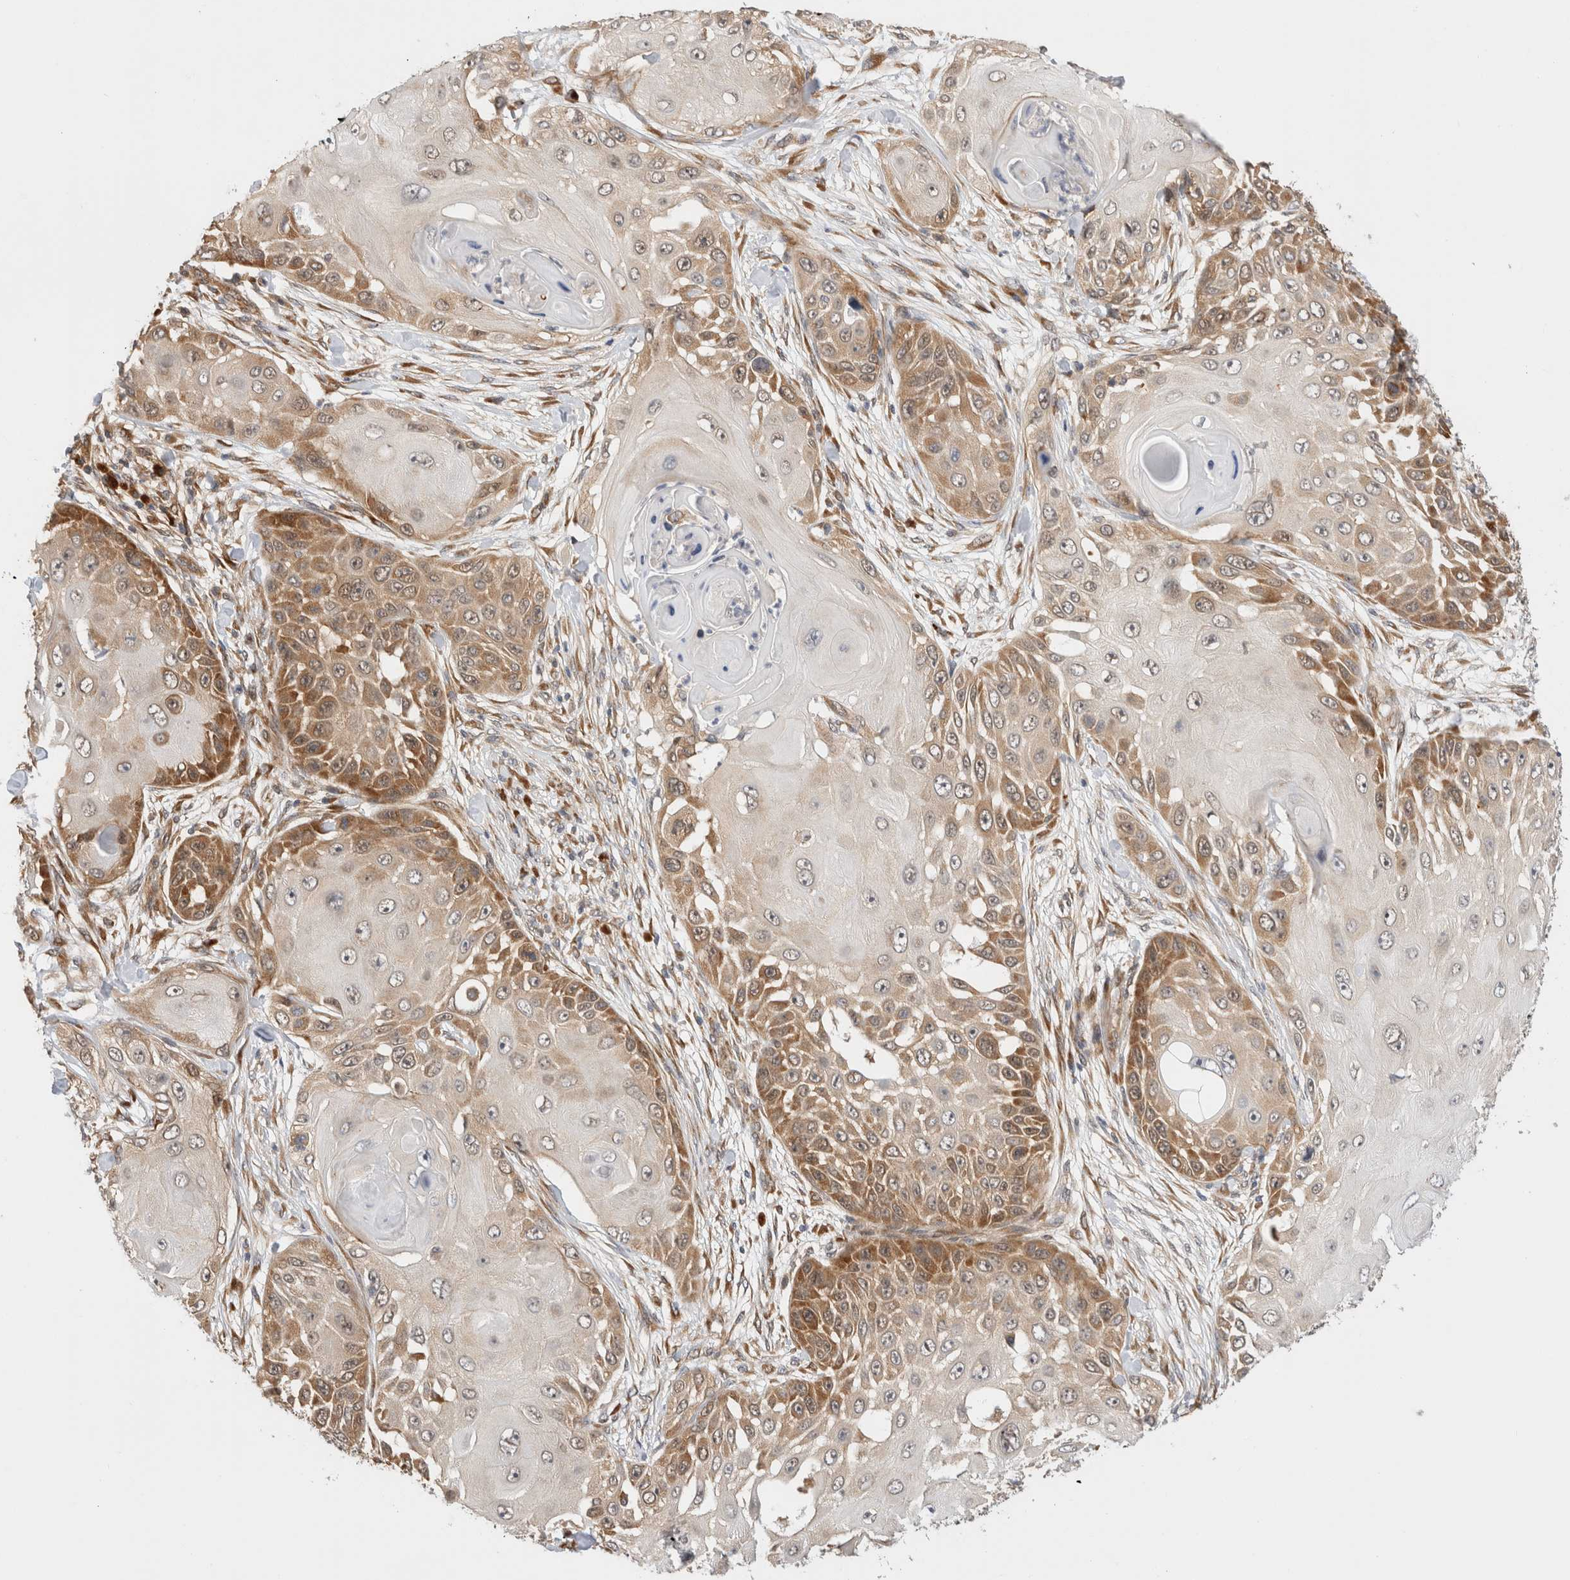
{"staining": {"intensity": "moderate", "quantity": "25%-75%", "location": "cytoplasmic/membranous"}, "tissue": "skin cancer", "cell_type": "Tumor cells", "image_type": "cancer", "snomed": [{"axis": "morphology", "description": "Squamous cell carcinoma, NOS"}, {"axis": "topography", "description": "Skin"}], "caption": "The micrograph reveals immunohistochemical staining of skin cancer. There is moderate cytoplasmic/membranous staining is seen in about 25%-75% of tumor cells.", "gene": "ACTL9", "patient": {"sex": "female", "age": 44}}